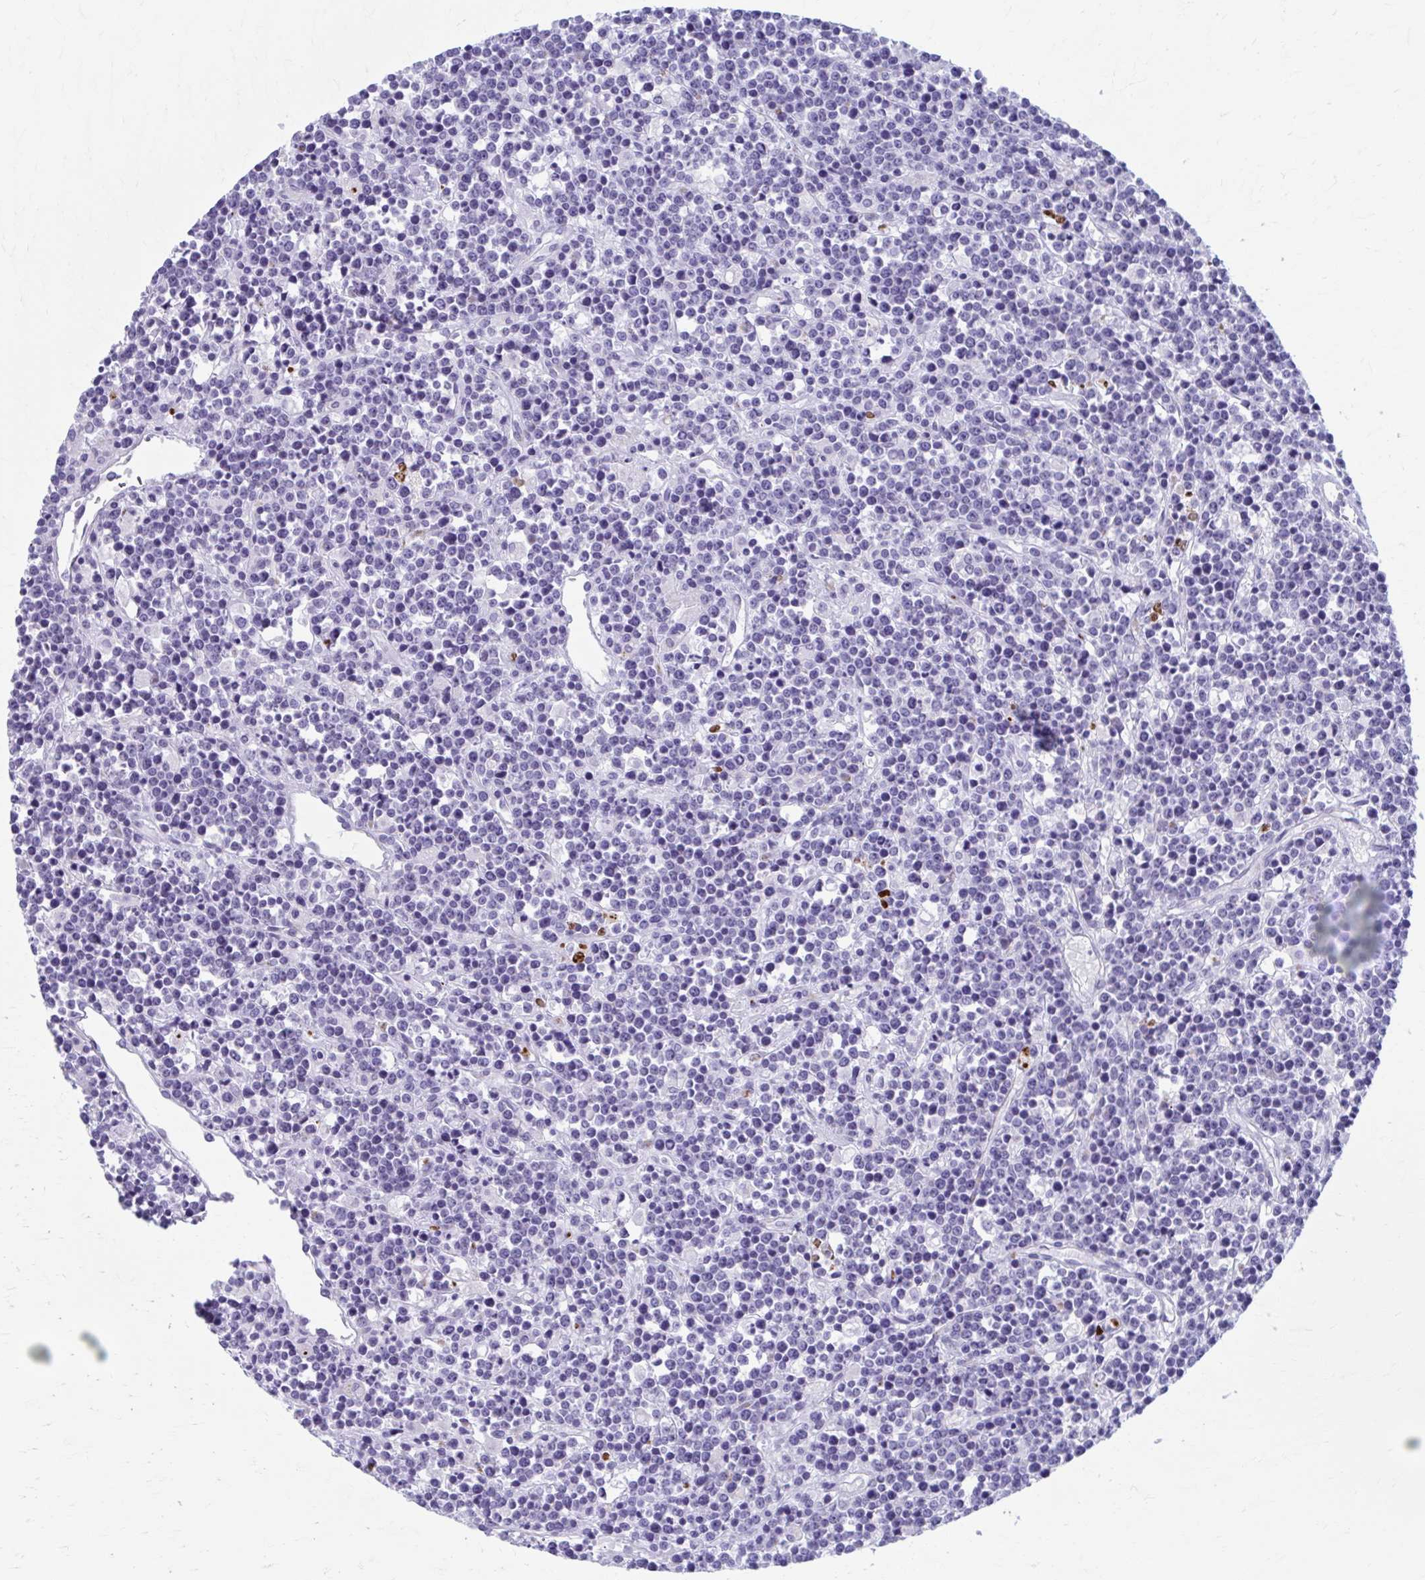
{"staining": {"intensity": "negative", "quantity": "none", "location": "none"}, "tissue": "lymphoma", "cell_type": "Tumor cells", "image_type": "cancer", "snomed": [{"axis": "morphology", "description": "Malignant lymphoma, non-Hodgkin's type, High grade"}, {"axis": "topography", "description": "Ovary"}], "caption": "The IHC histopathology image has no significant expression in tumor cells of lymphoma tissue.", "gene": "KCNE2", "patient": {"sex": "female", "age": 56}}